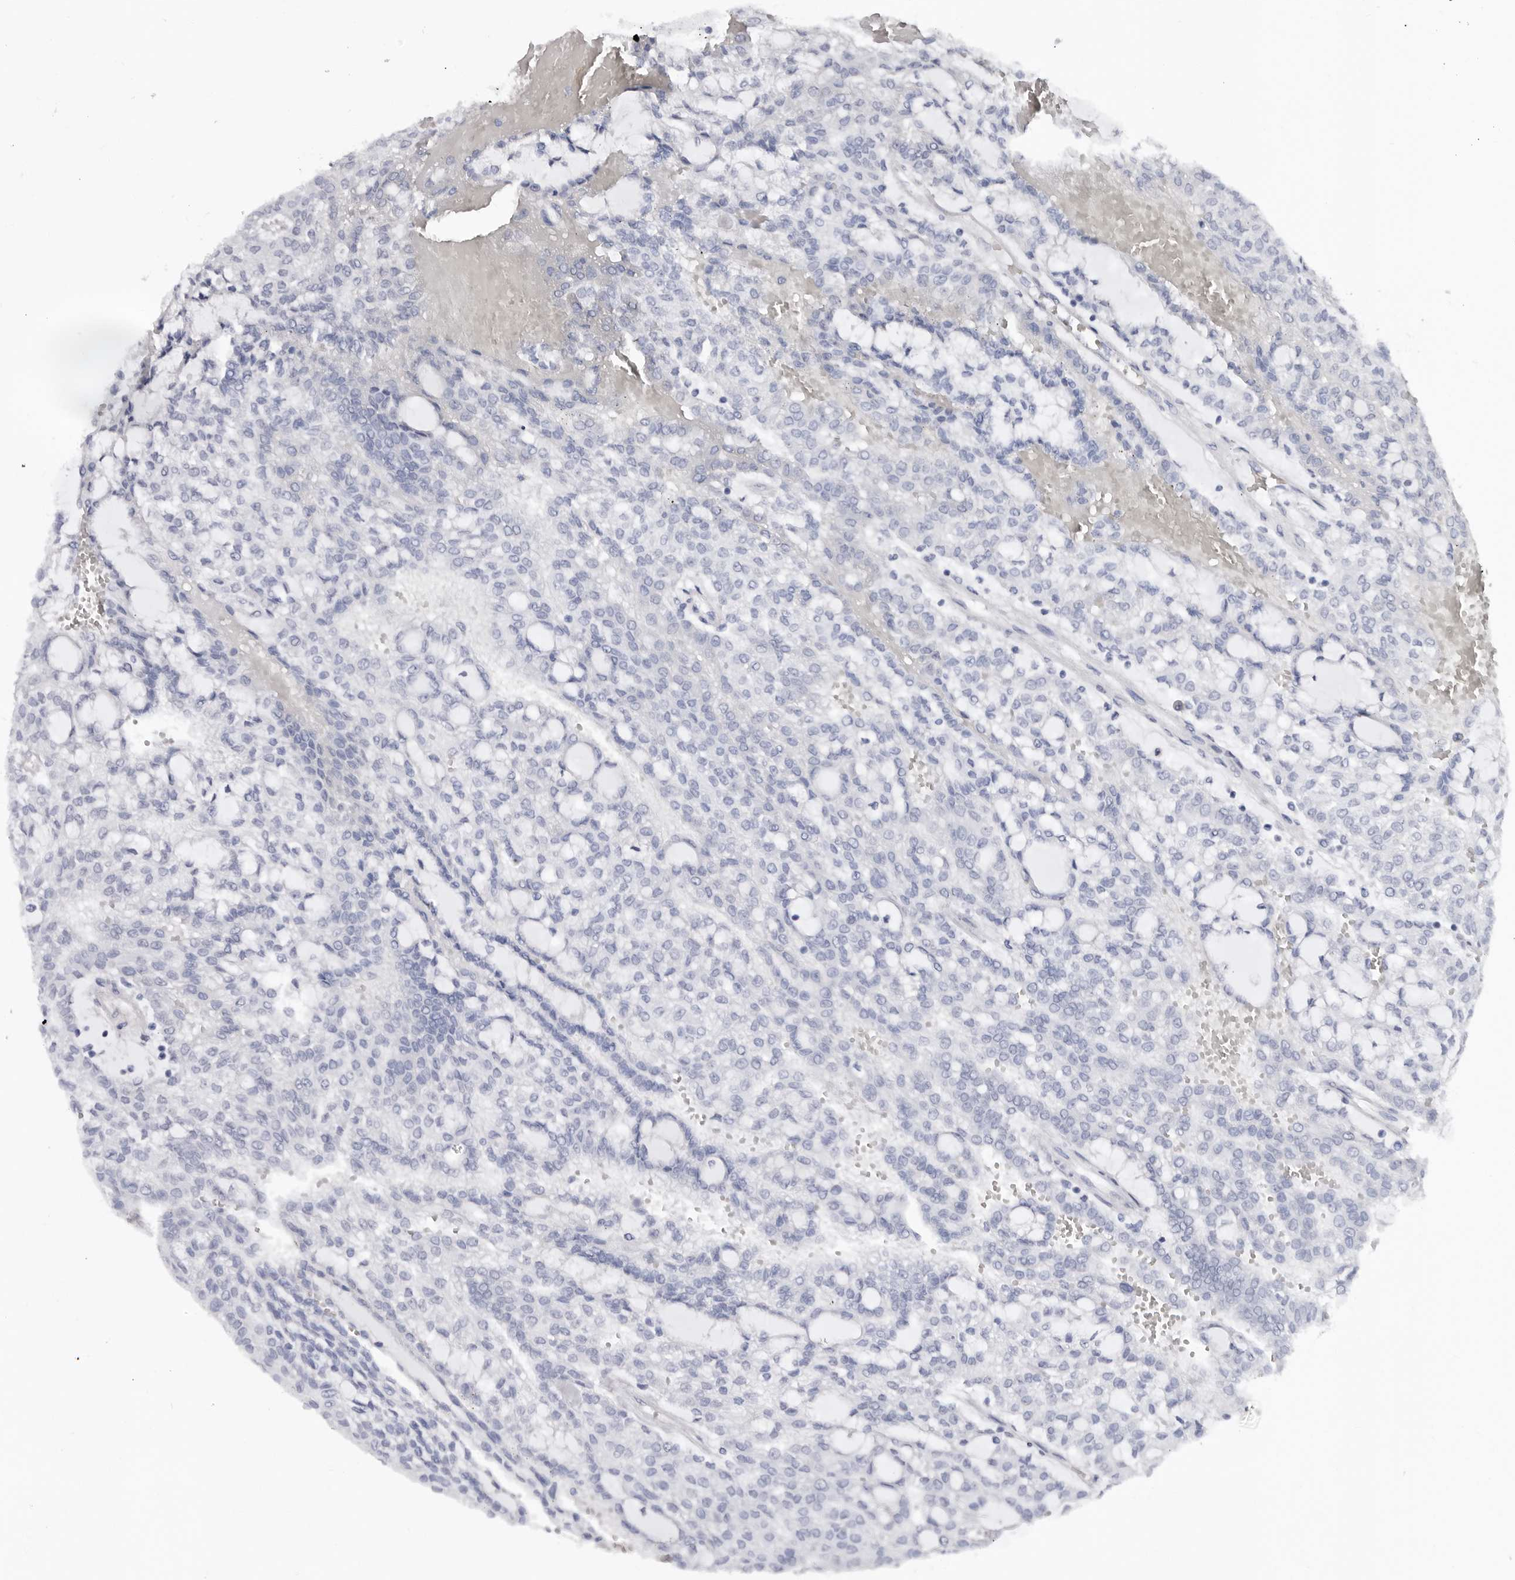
{"staining": {"intensity": "negative", "quantity": "none", "location": "none"}, "tissue": "renal cancer", "cell_type": "Tumor cells", "image_type": "cancer", "snomed": [{"axis": "morphology", "description": "Adenocarcinoma, NOS"}, {"axis": "topography", "description": "Kidney"}], "caption": "Adenocarcinoma (renal) stained for a protein using IHC displays no staining tumor cells.", "gene": "KHDRBS2", "patient": {"sex": "male", "age": 63}}